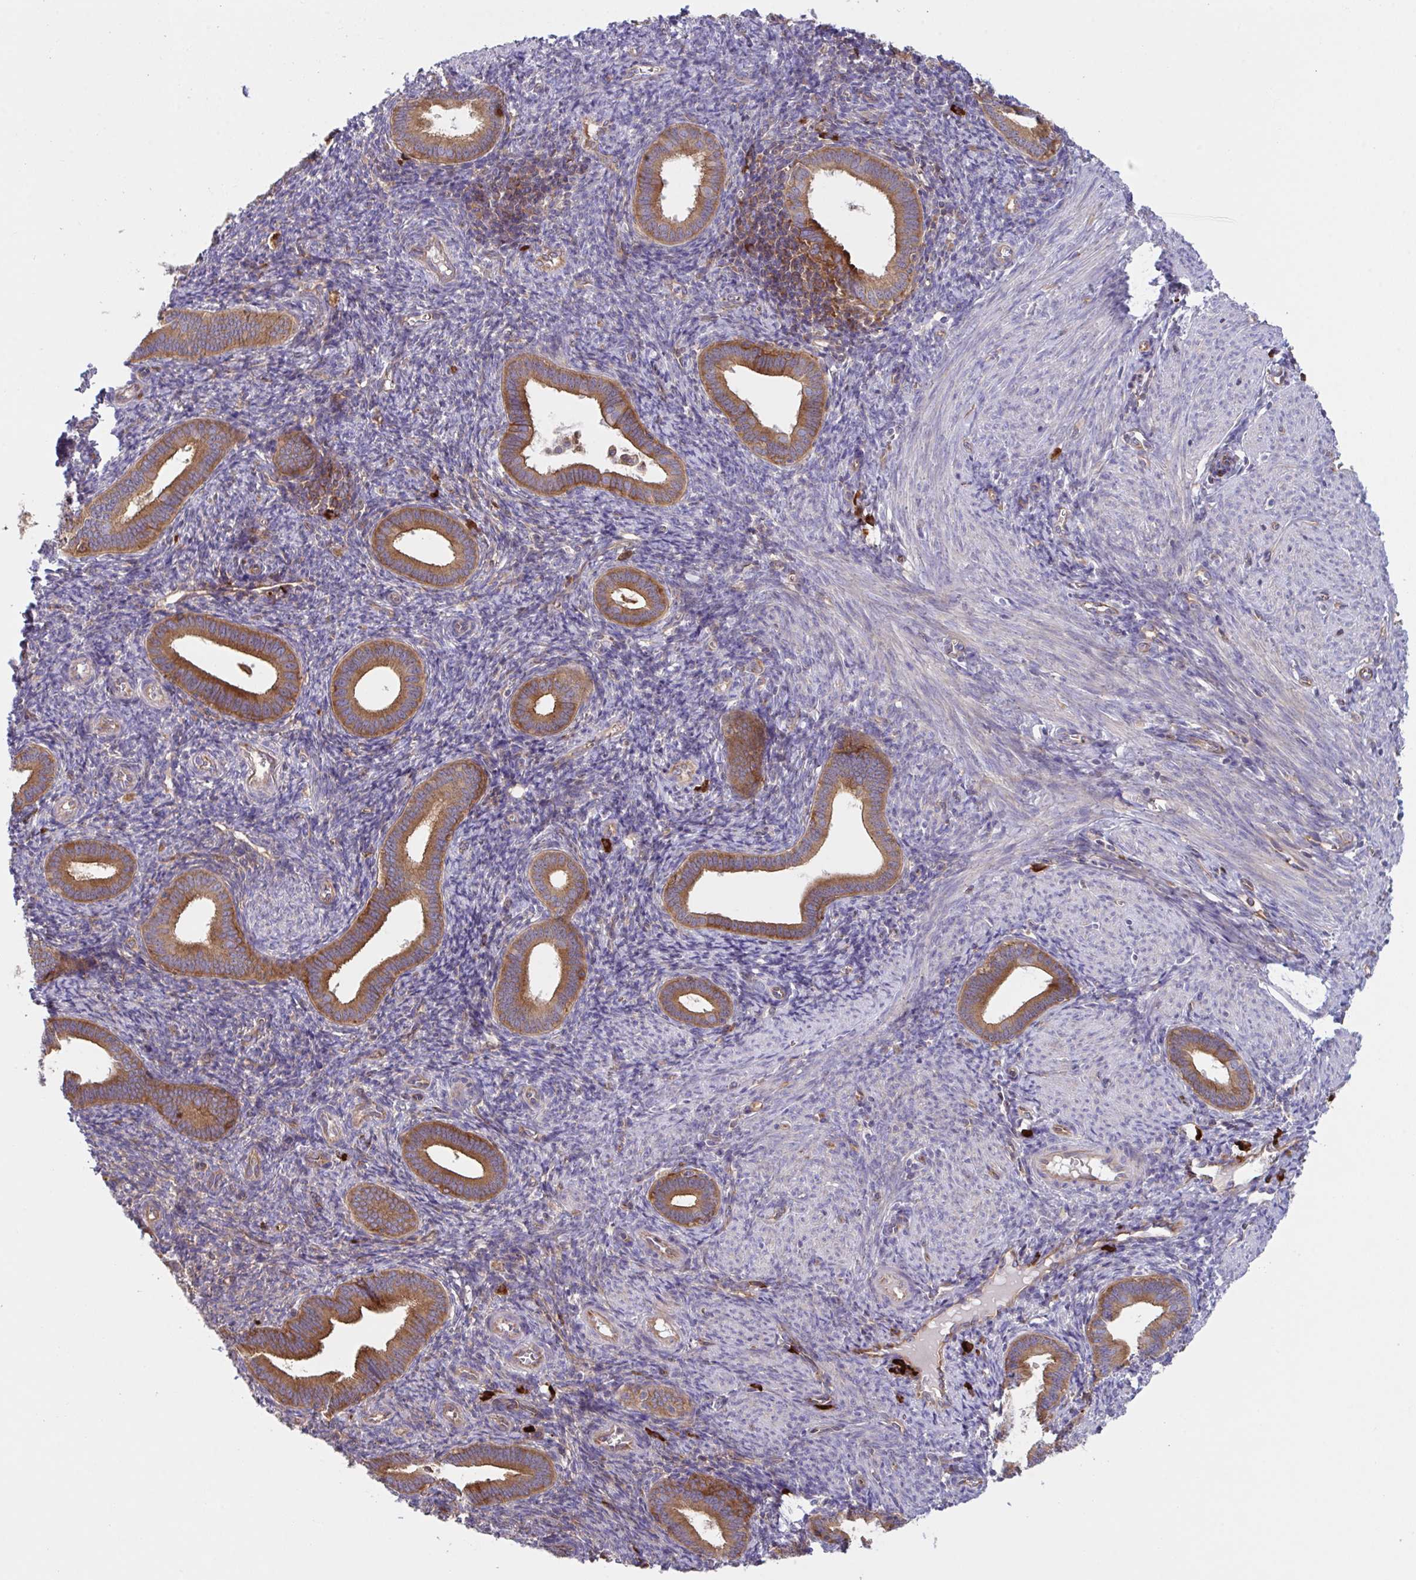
{"staining": {"intensity": "negative", "quantity": "none", "location": "none"}, "tissue": "endometrium", "cell_type": "Cells in endometrial stroma", "image_type": "normal", "snomed": [{"axis": "morphology", "description": "Normal tissue, NOS"}, {"axis": "topography", "description": "Endometrium"}], "caption": "DAB immunohistochemical staining of benign endometrium demonstrates no significant staining in cells in endometrial stroma. Nuclei are stained in blue.", "gene": "YARS2", "patient": {"sex": "female", "age": 41}}